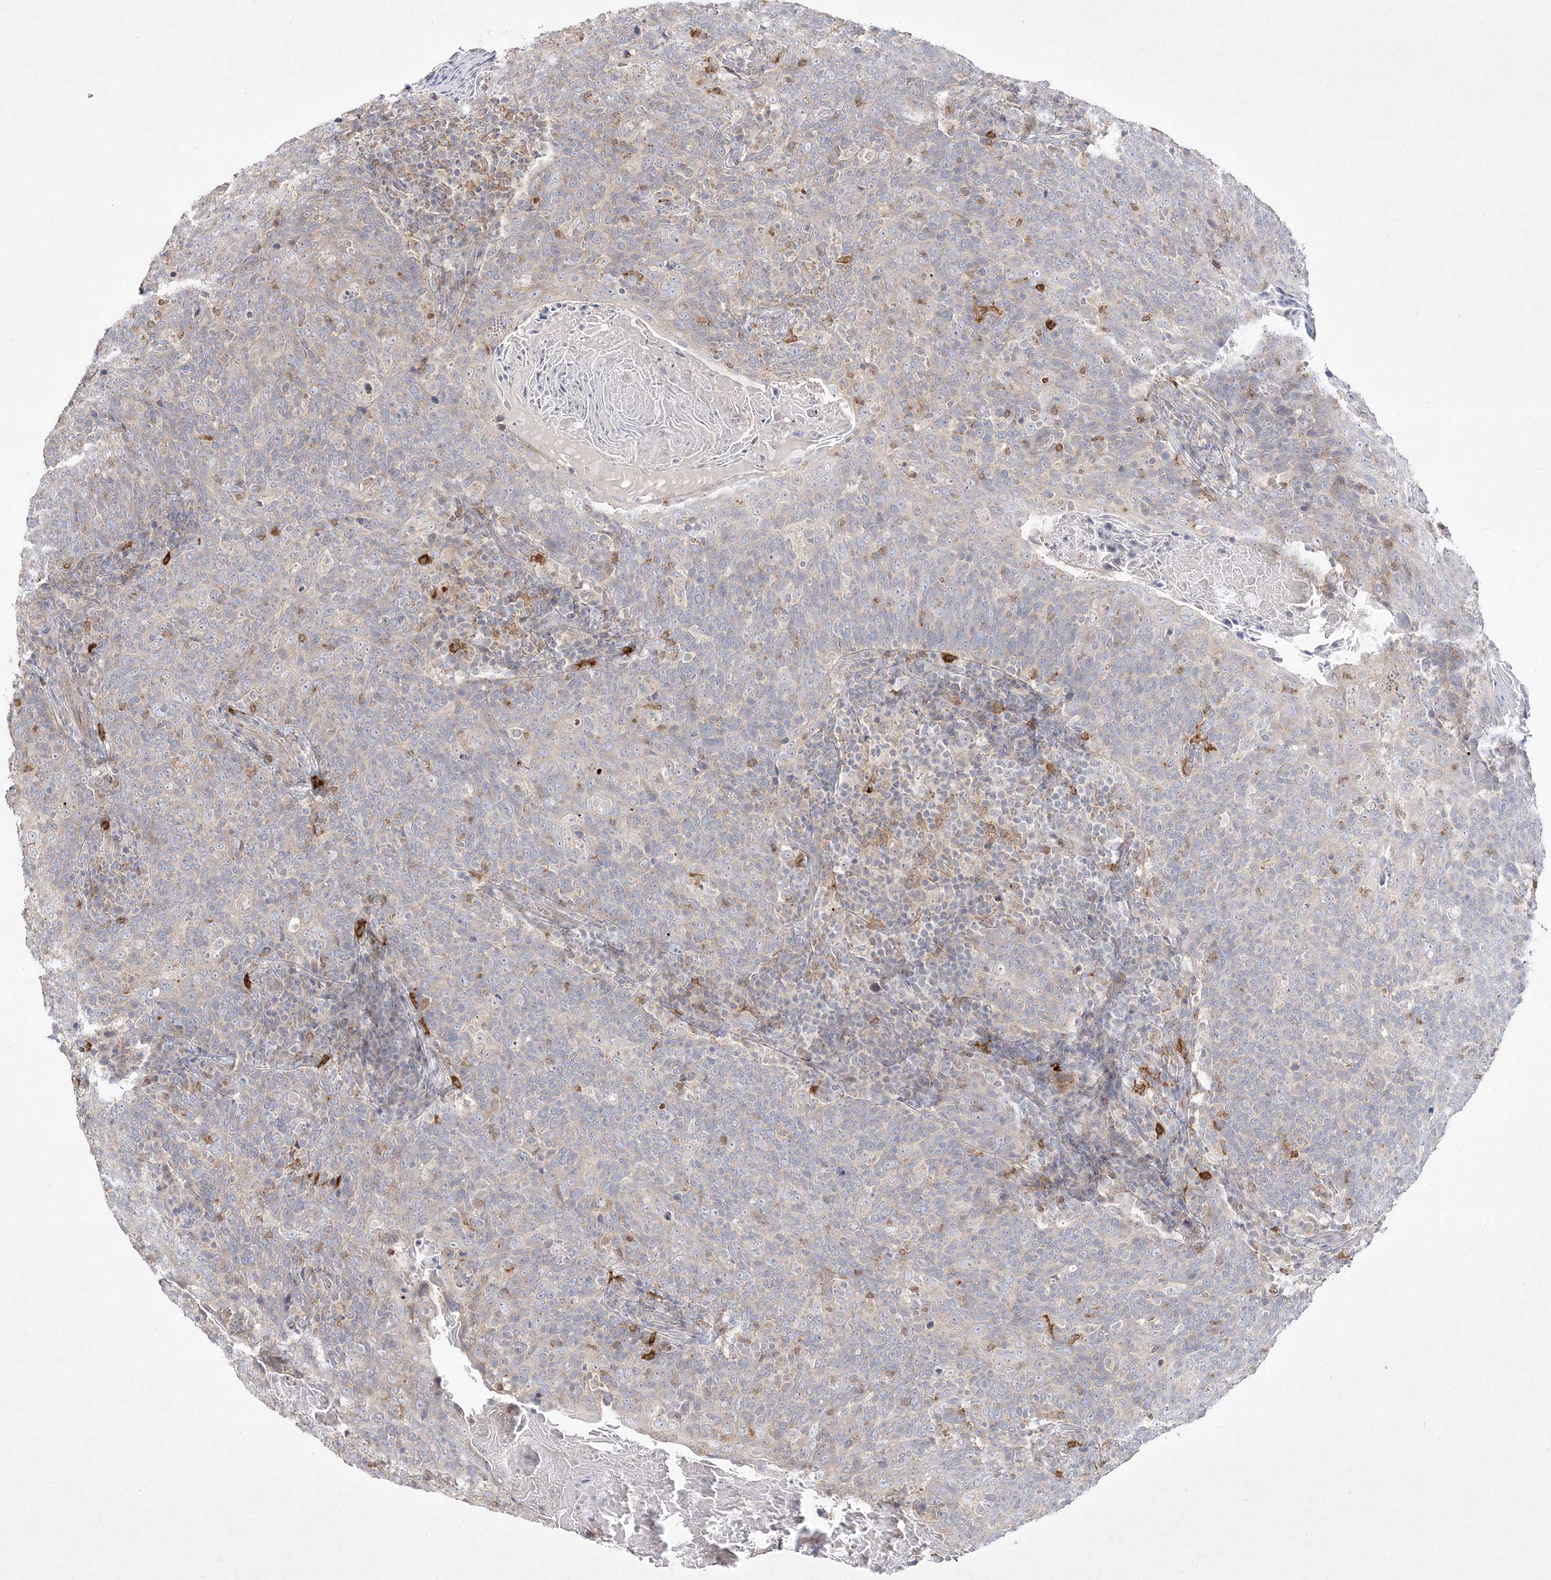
{"staining": {"intensity": "negative", "quantity": "none", "location": "none"}, "tissue": "head and neck cancer", "cell_type": "Tumor cells", "image_type": "cancer", "snomed": [{"axis": "morphology", "description": "Squamous cell carcinoma, NOS"}, {"axis": "morphology", "description": "Squamous cell carcinoma, metastatic, NOS"}, {"axis": "topography", "description": "Lymph node"}, {"axis": "topography", "description": "Head-Neck"}], "caption": "The histopathology image displays no staining of tumor cells in head and neck cancer.", "gene": "CLNK", "patient": {"sex": "male", "age": 62}}